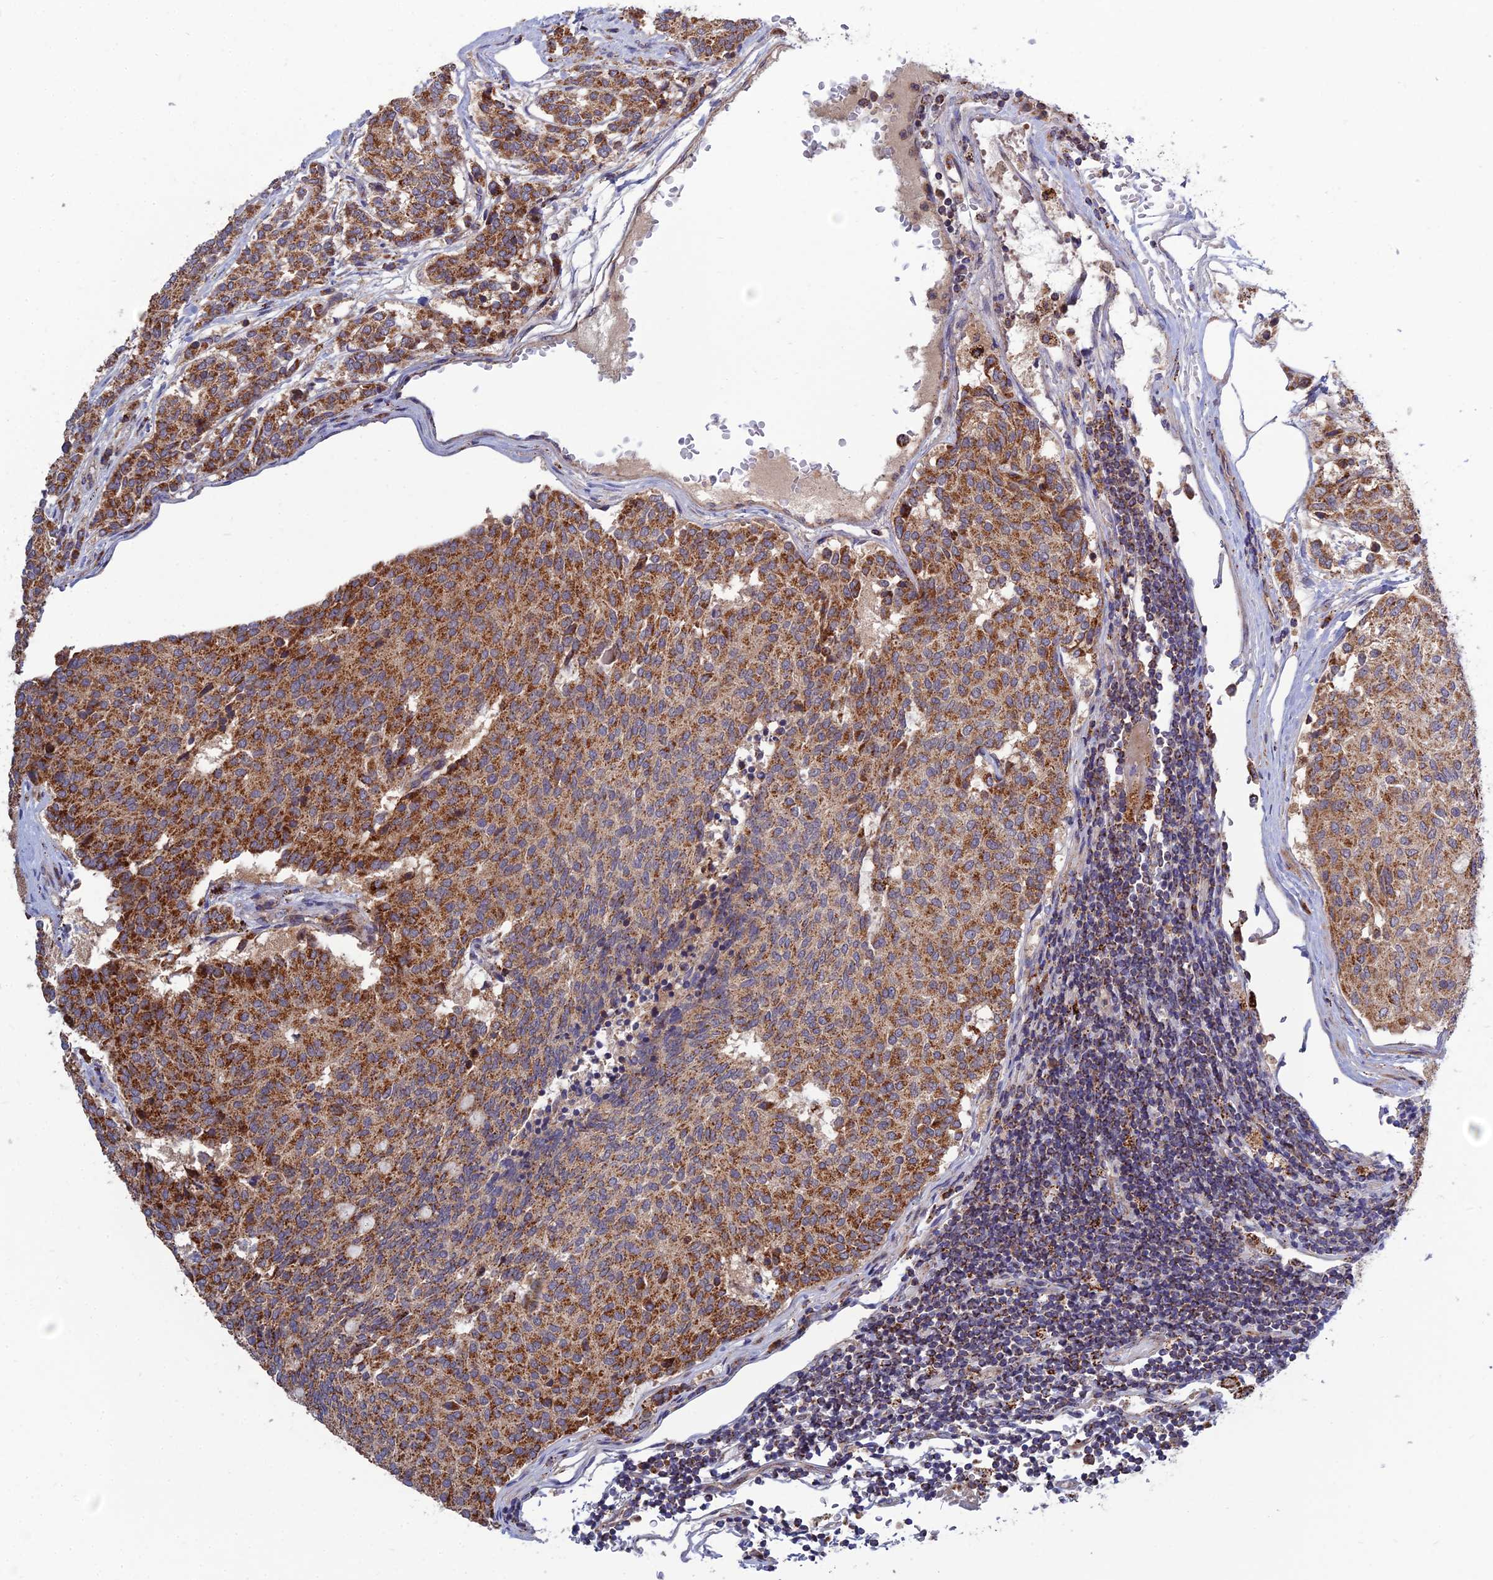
{"staining": {"intensity": "strong", "quantity": ">75%", "location": "cytoplasmic/membranous"}, "tissue": "carcinoid", "cell_type": "Tumor cells", "image_type": "cancer", "snomed": [{"axis": "morphology", "description": "Carcinoid, malignant, NOS"}, {"axis": "topography", "description": "Pancreas"}], "caption": "The histopathology image exhibits immunohistochemical staining of carcinoid (malignant). There is strong cytoplasmic/membranous positivity is seen in about >75% of tumor cells. Nuclei are stained in blue.", "gene": "RIC8B", "patient": {"sex": "female", "age": 54}}